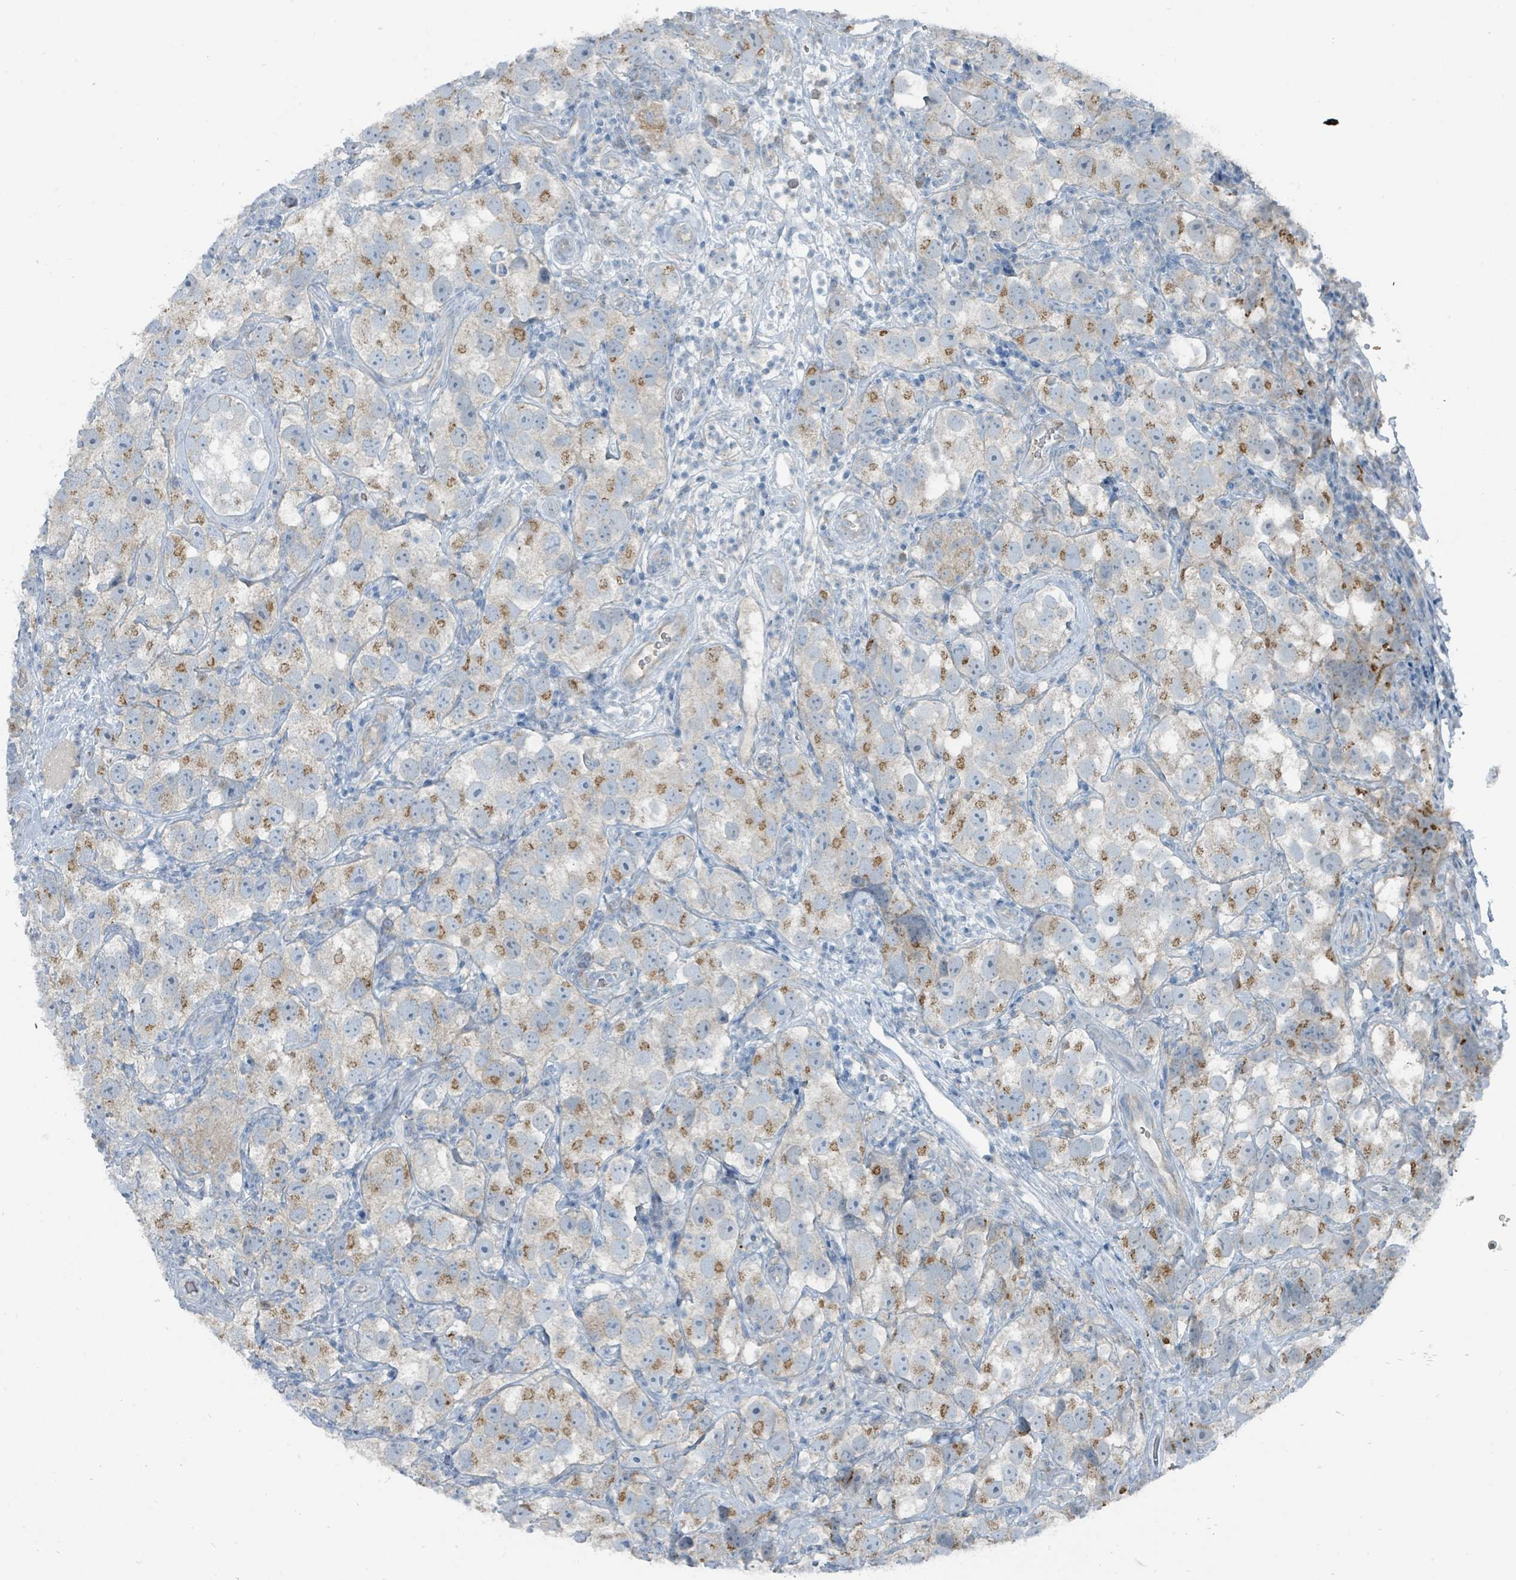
{"staining": {"intensity": "moderate", "quantity": ">75%", "location": "cytoplasmic/membranous"}, "tissue": "testis cancer", "cell_type": "Tumor cells", "image_type": "cancer", "snomed": [{"axis": "morphology", "description": "Seminoma, NOS"}, {"axis": "topography", "description": "Testis"}], "caption": "Protein expression analysis of testis cancer displays moderate cytoplasmic/membranous staining in approximately >75% of tumor cells.", "gene": "RASA4", "patient": {"sex": "male", "age": 26}}